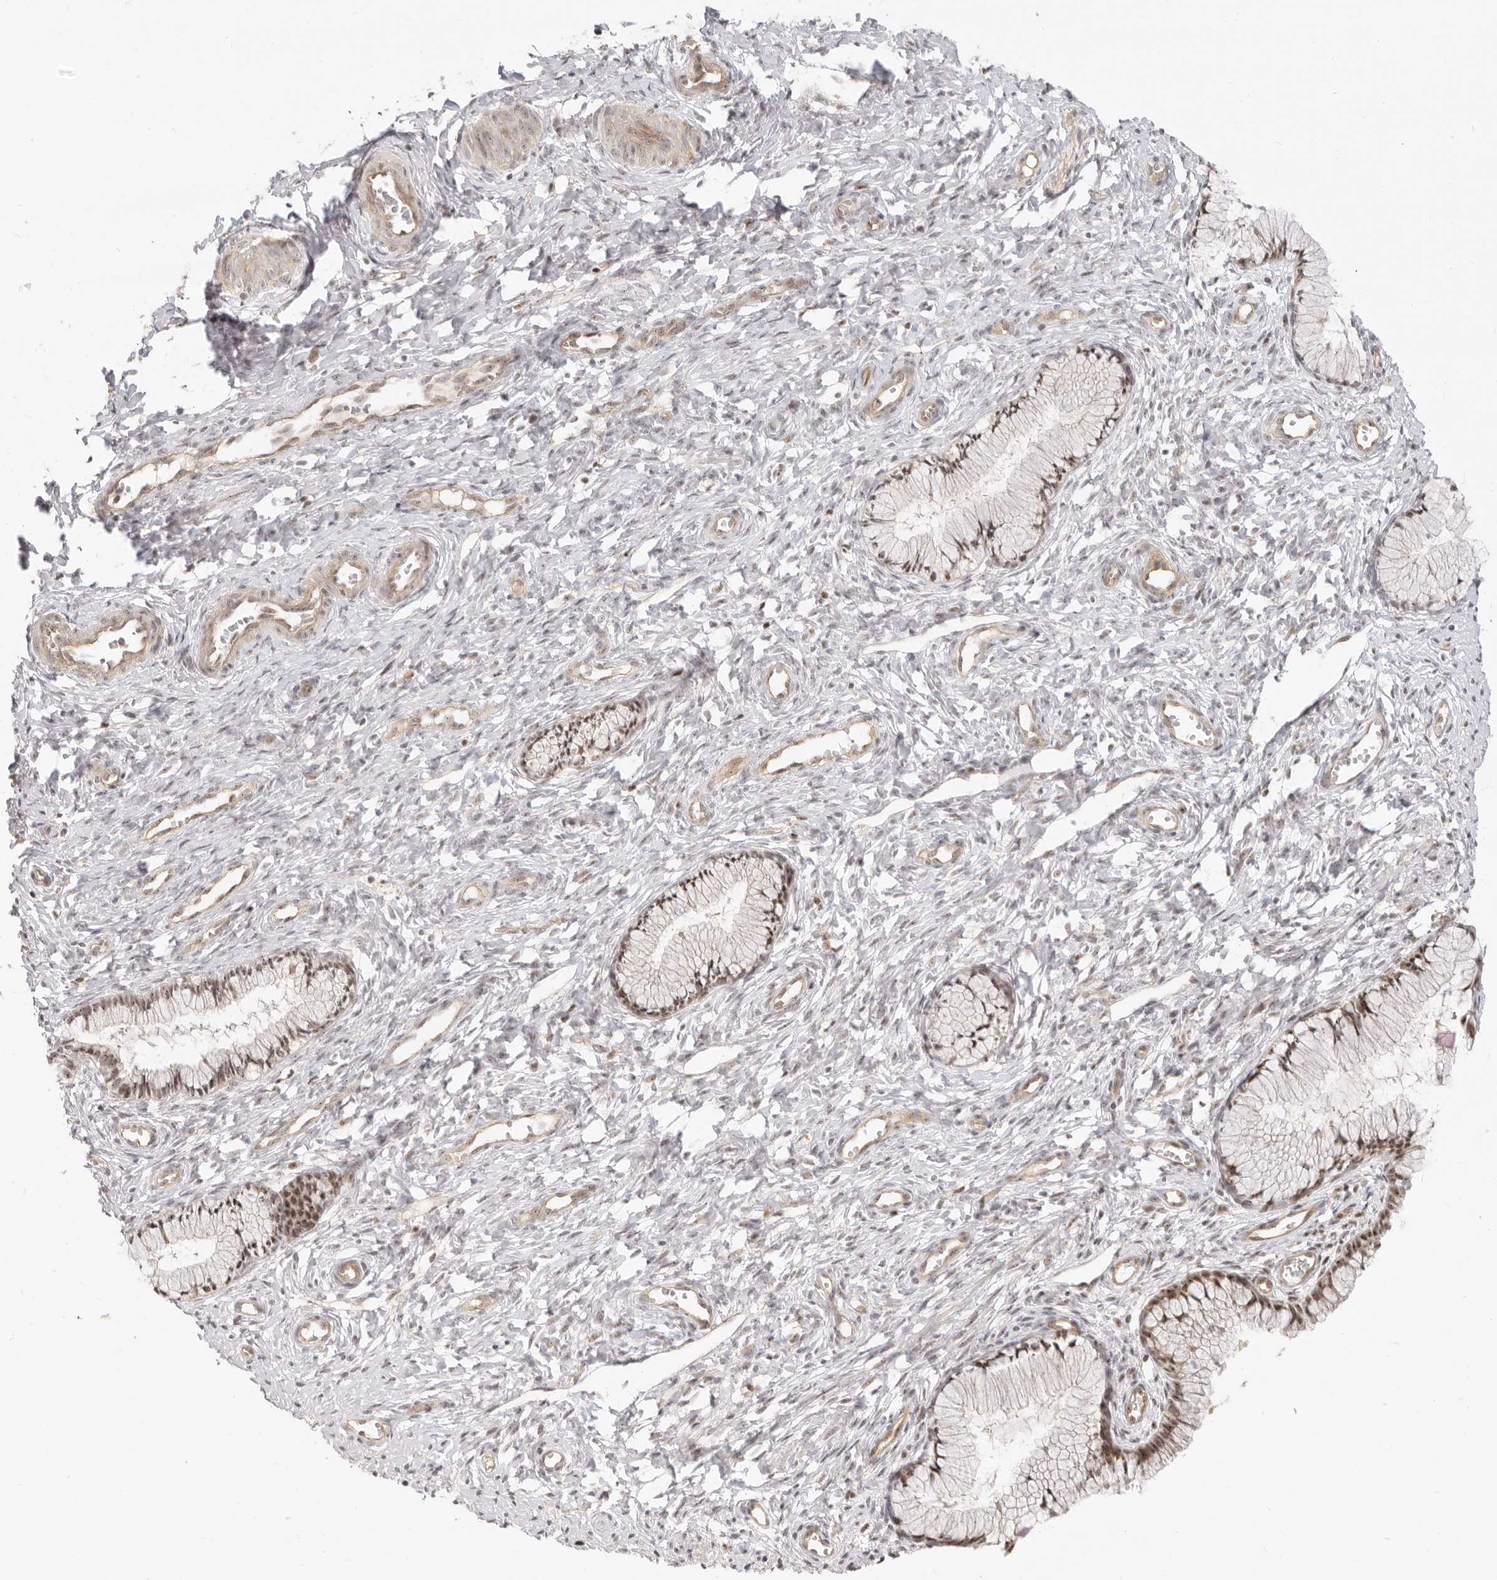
{"staining": {"intensity": "moderate", "quantity": ">75%", "location": "nuclear"}, "tissue": "cervix", "cell_type": "Glandular cells", "image_type": "normal", "snomed": [{"axis": "morphology", "description": "Normal tissue, NOS"}, {"axis": "topography", "description": "Cervix"}], "caption": "Glandular cells display moderate nuclear positivity in about >75% of cells in unremarkable cervix. The protein of interest is stained brown, and the nuclei are stained in blue (DAB IHC with brightfield microscopy, high magnification).", "gene": "BAP1", "patient": {"sex": "female", "age": 27}}